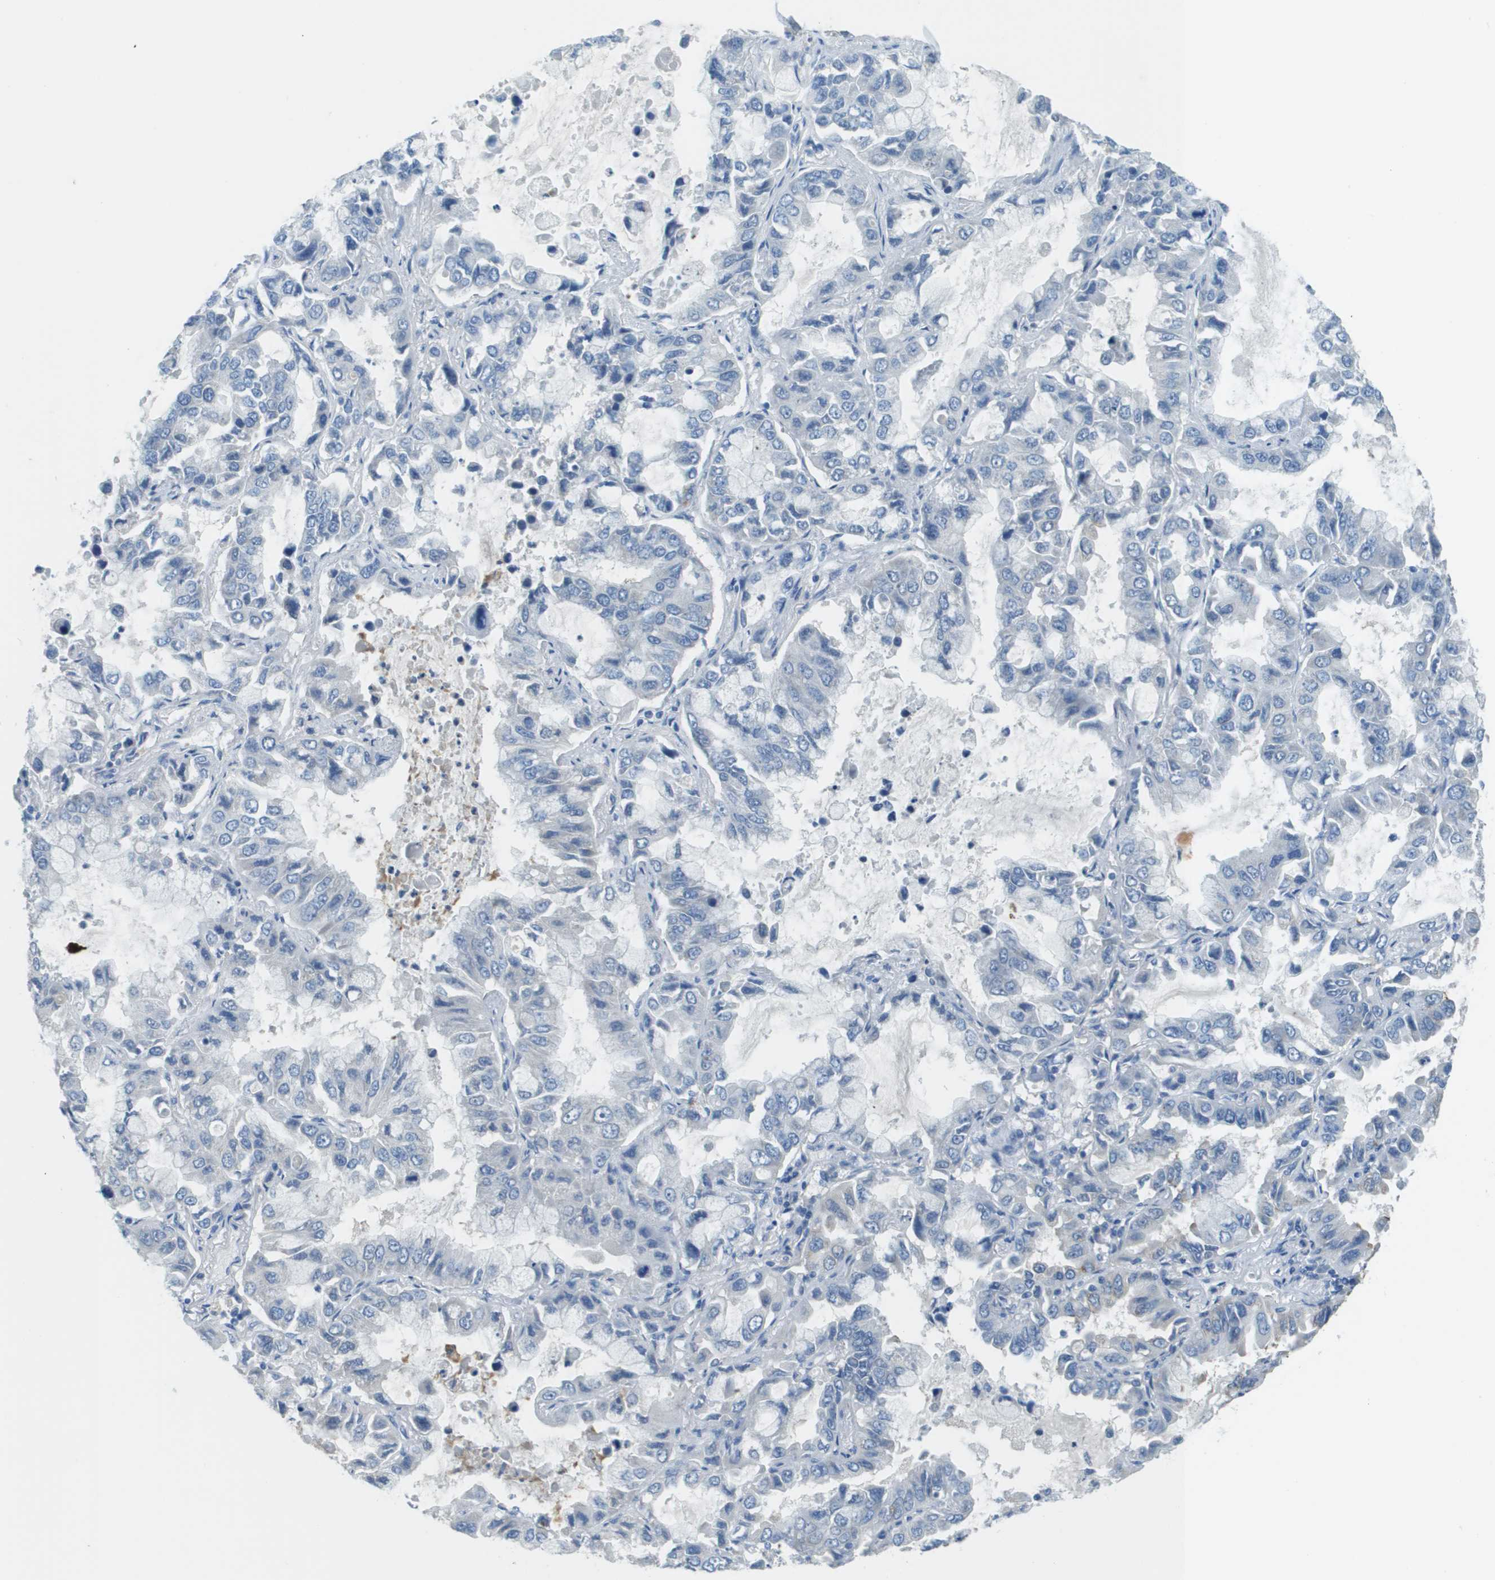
{"staining": {"intensity": "negative", "quantity": "none", "location": "none"}, "tissue": "lung cancer", "cell_type": "Tumor cells", "image_type": "cancer", "snomed": [{"axis": "morphology", "description": "Adenocarcinoma, NOS"}, {"axis": "topography", "description": "Lung"}], "caption": "Micrograph shows no significant protein expression in tumor cells of adenocarcinoma (lung). Brightfield microscopy of immunohistochemistry (IHC) stained with DAB (3,3'-diaminobenzidine) (brown) and hematoxylin (blue), captured at high magnification.", "gene": "PTGDR2", "patient": {"sex": "male", "age": 64}}